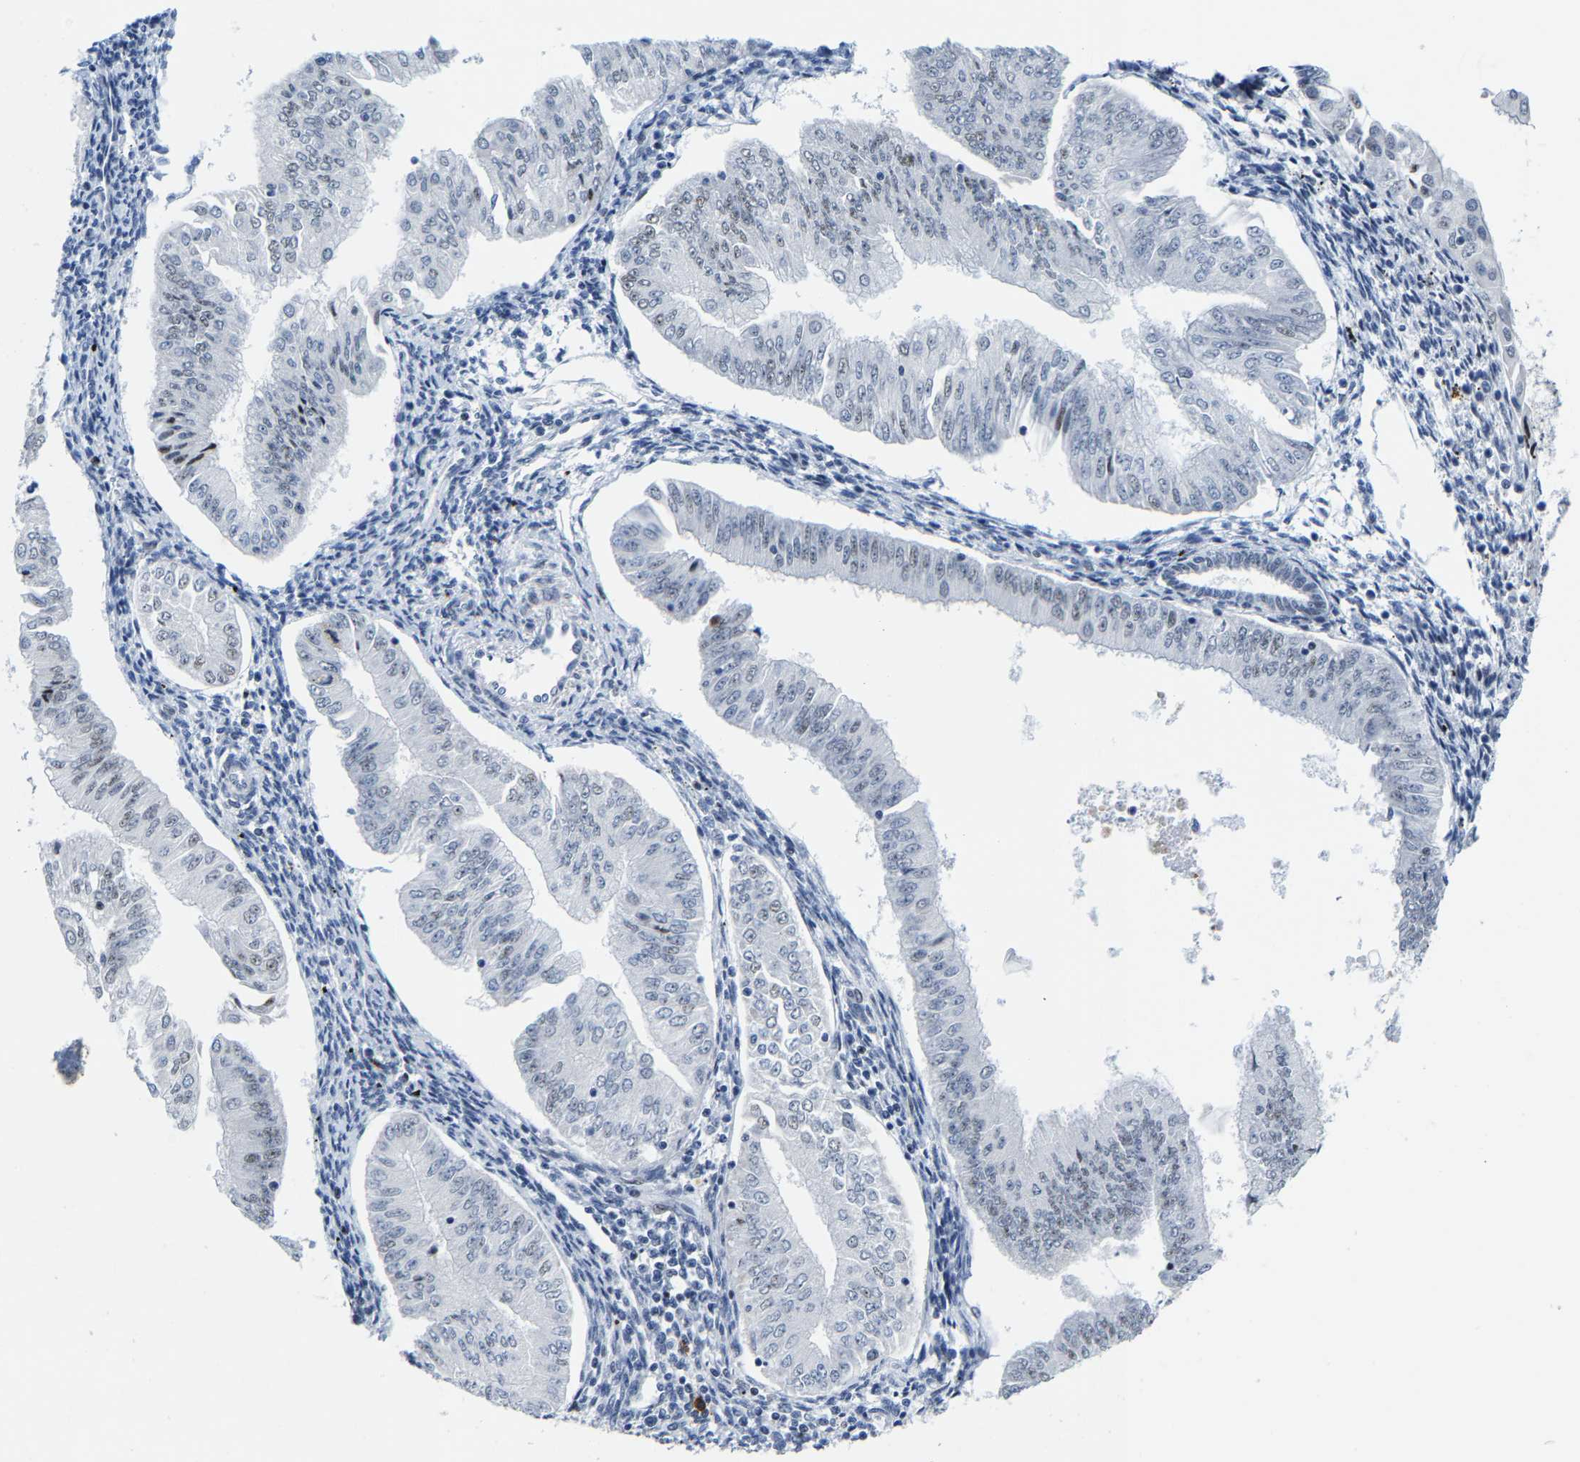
{"staining": {"intensity": "negative", "quantity": "none", "location": "none"}, "tissue": "endometrial cancer", "cell_type": "Tumor cells", "image_type": "cancer", "snomed": [{"axis": "morphology", "description": "Normal tissue, NOS"}, {"axis": "morphology", "description": "Adenocarcinoma, NOS"}, {"axis": "topography", "description": "Endometrium"}], "caption": "Micrograph shows no significant protein staining in tumor cells of endometrial adenocarcinoma.", "gene": "SETD1B", "patient": {"sex": "female", "age": 53}}